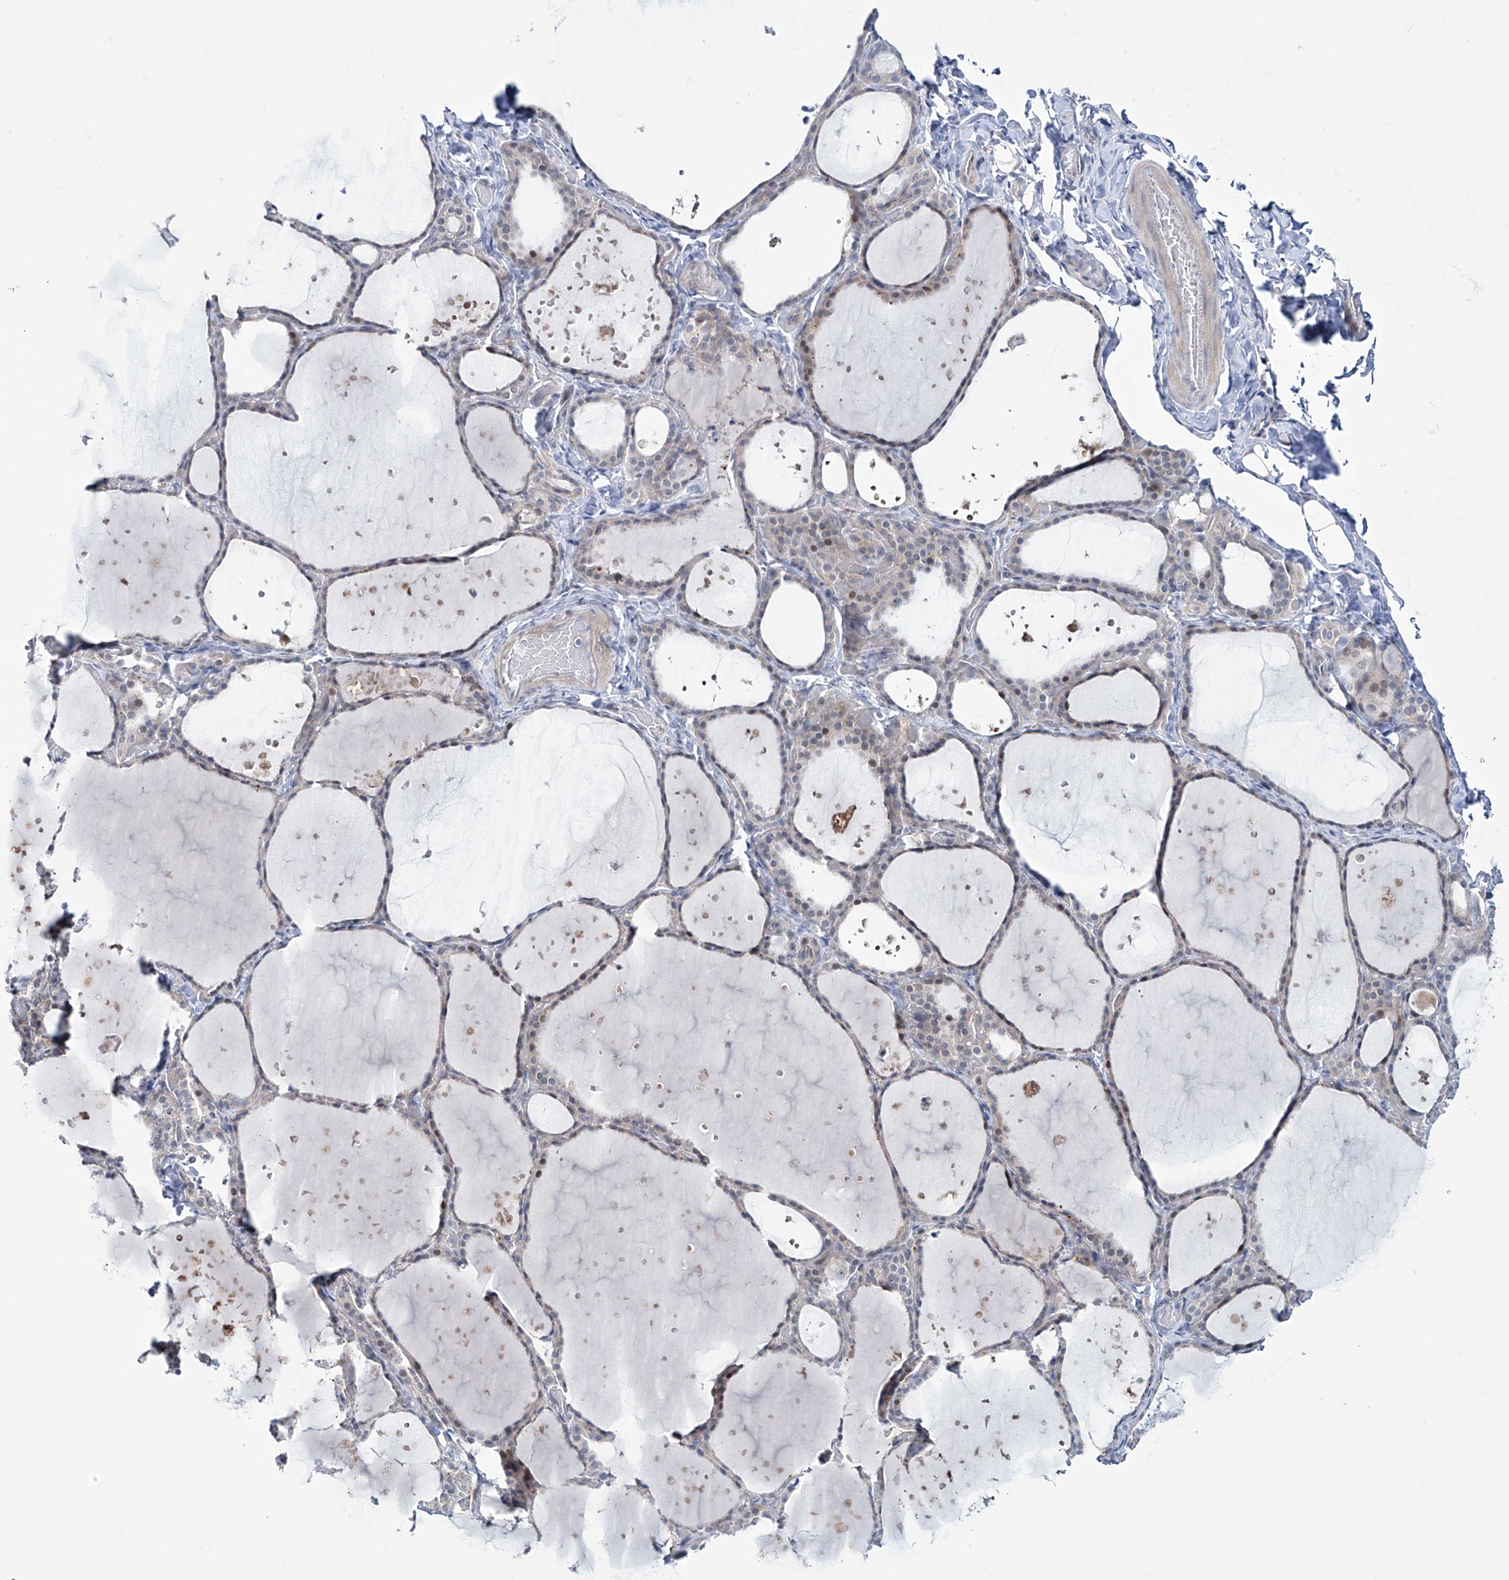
{"staining": {"intensity": "negative", "quantity": "none", "location": "none"}, "tissue": "thyroid gland", "cell_type": "Glandular cells", "image_type": "normal", "snomed": [{"axis": "morphology", "description": "Normal tissue, NOS"}, {"axis": "topography", "description": "Thyroid gland"}], "caption": "Immunohistochemistry of benign thyroid gland displays no positivity in glandular cells.", "gene": "TRIM60", "patient": {"sex": "female", "age": 44}}